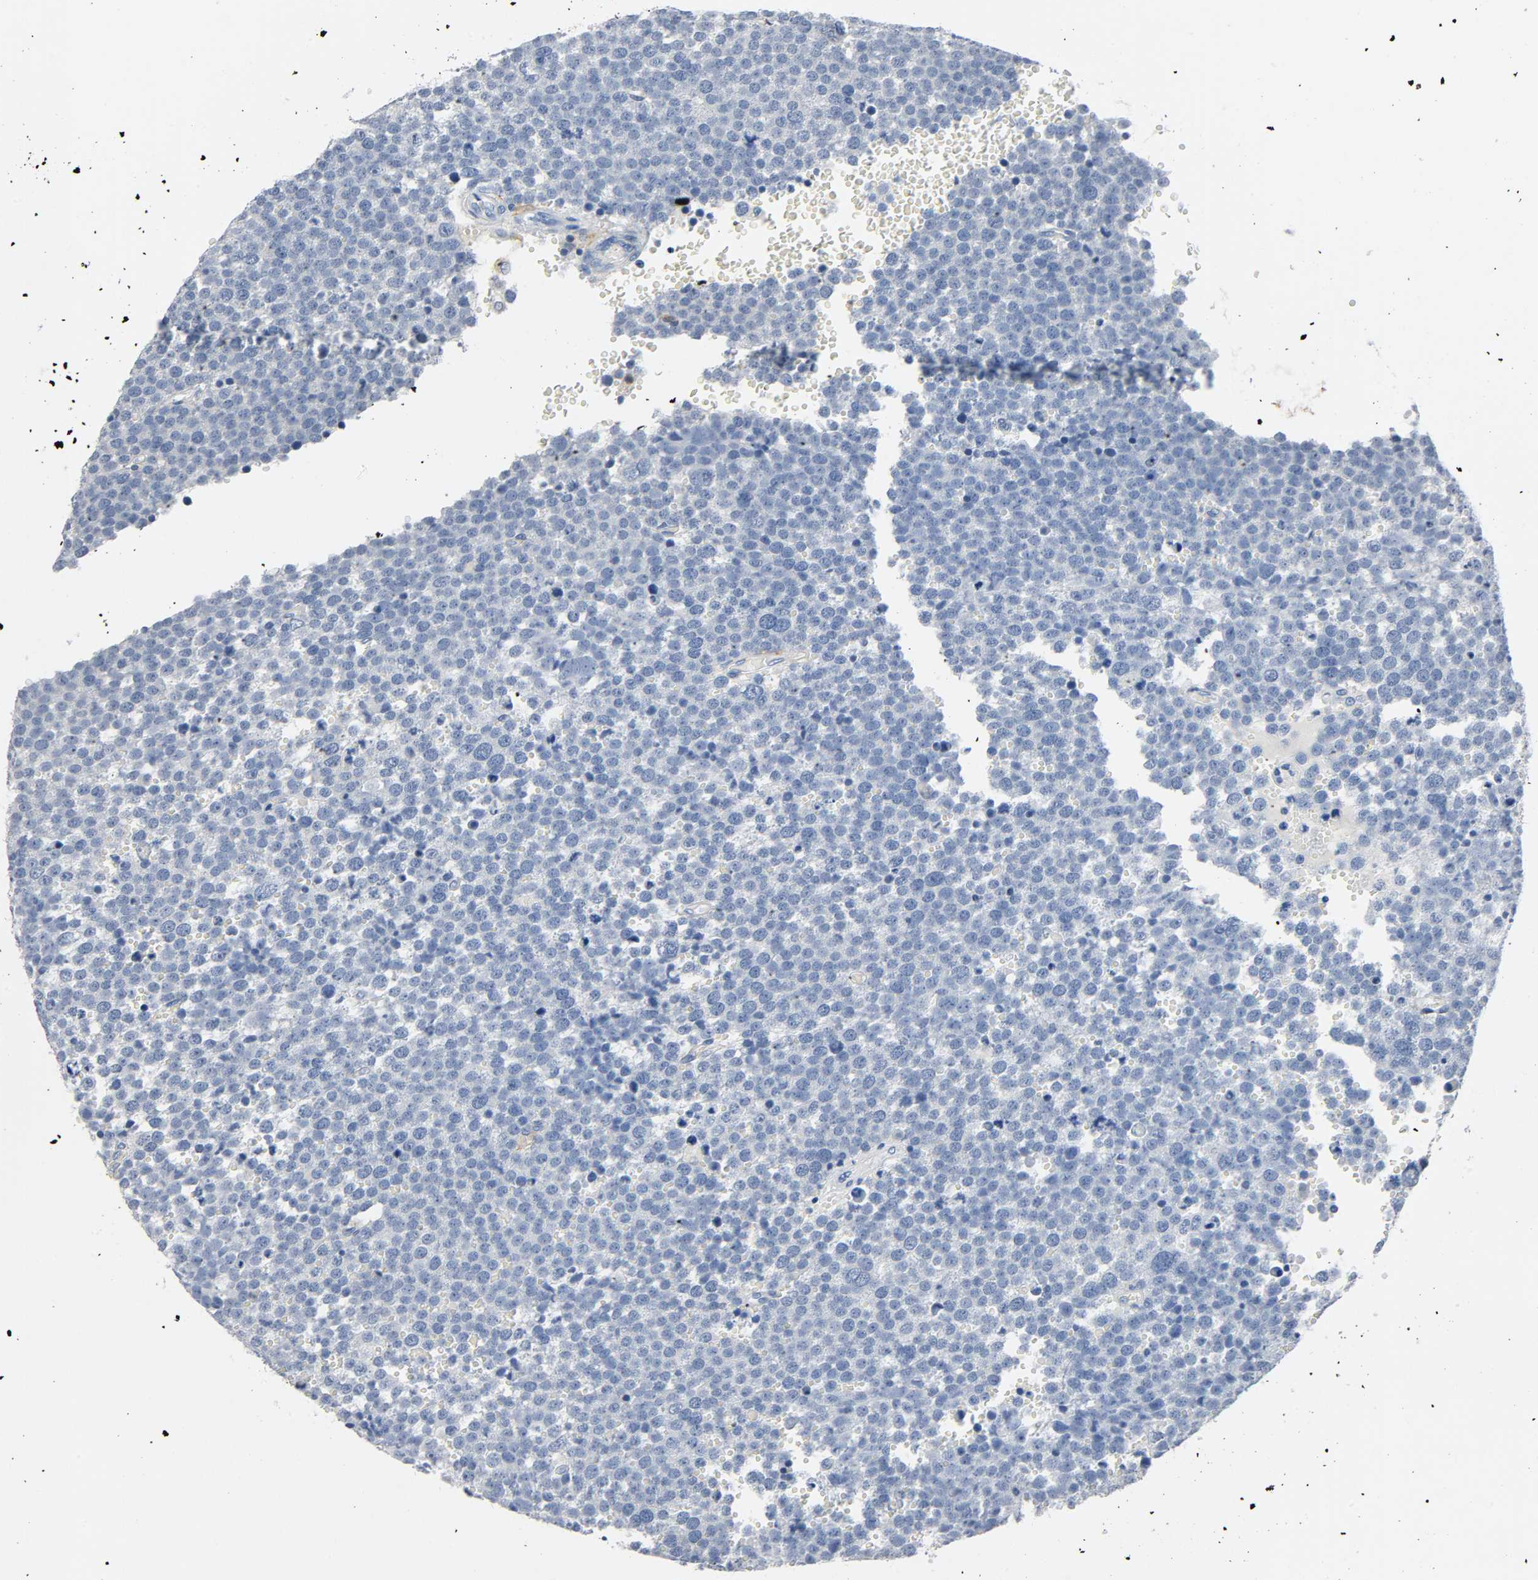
{"staining": {"intensity": "negative", "quantity": "none", "location": "none"}, "tissue": "testis cancer", "cell_type": "Tumor cells", "image_type": "cancer", "snomed": [{"axis": "morphology", "description": "Seminoma, NOS"}, {"axis": "topography", "description": "Testis"}], "caption": "Image shows no significant protein staining in tumor cells of testis cancer.", "gene": "ANPEP", "patient": {"sex": "male", "age": 71}}